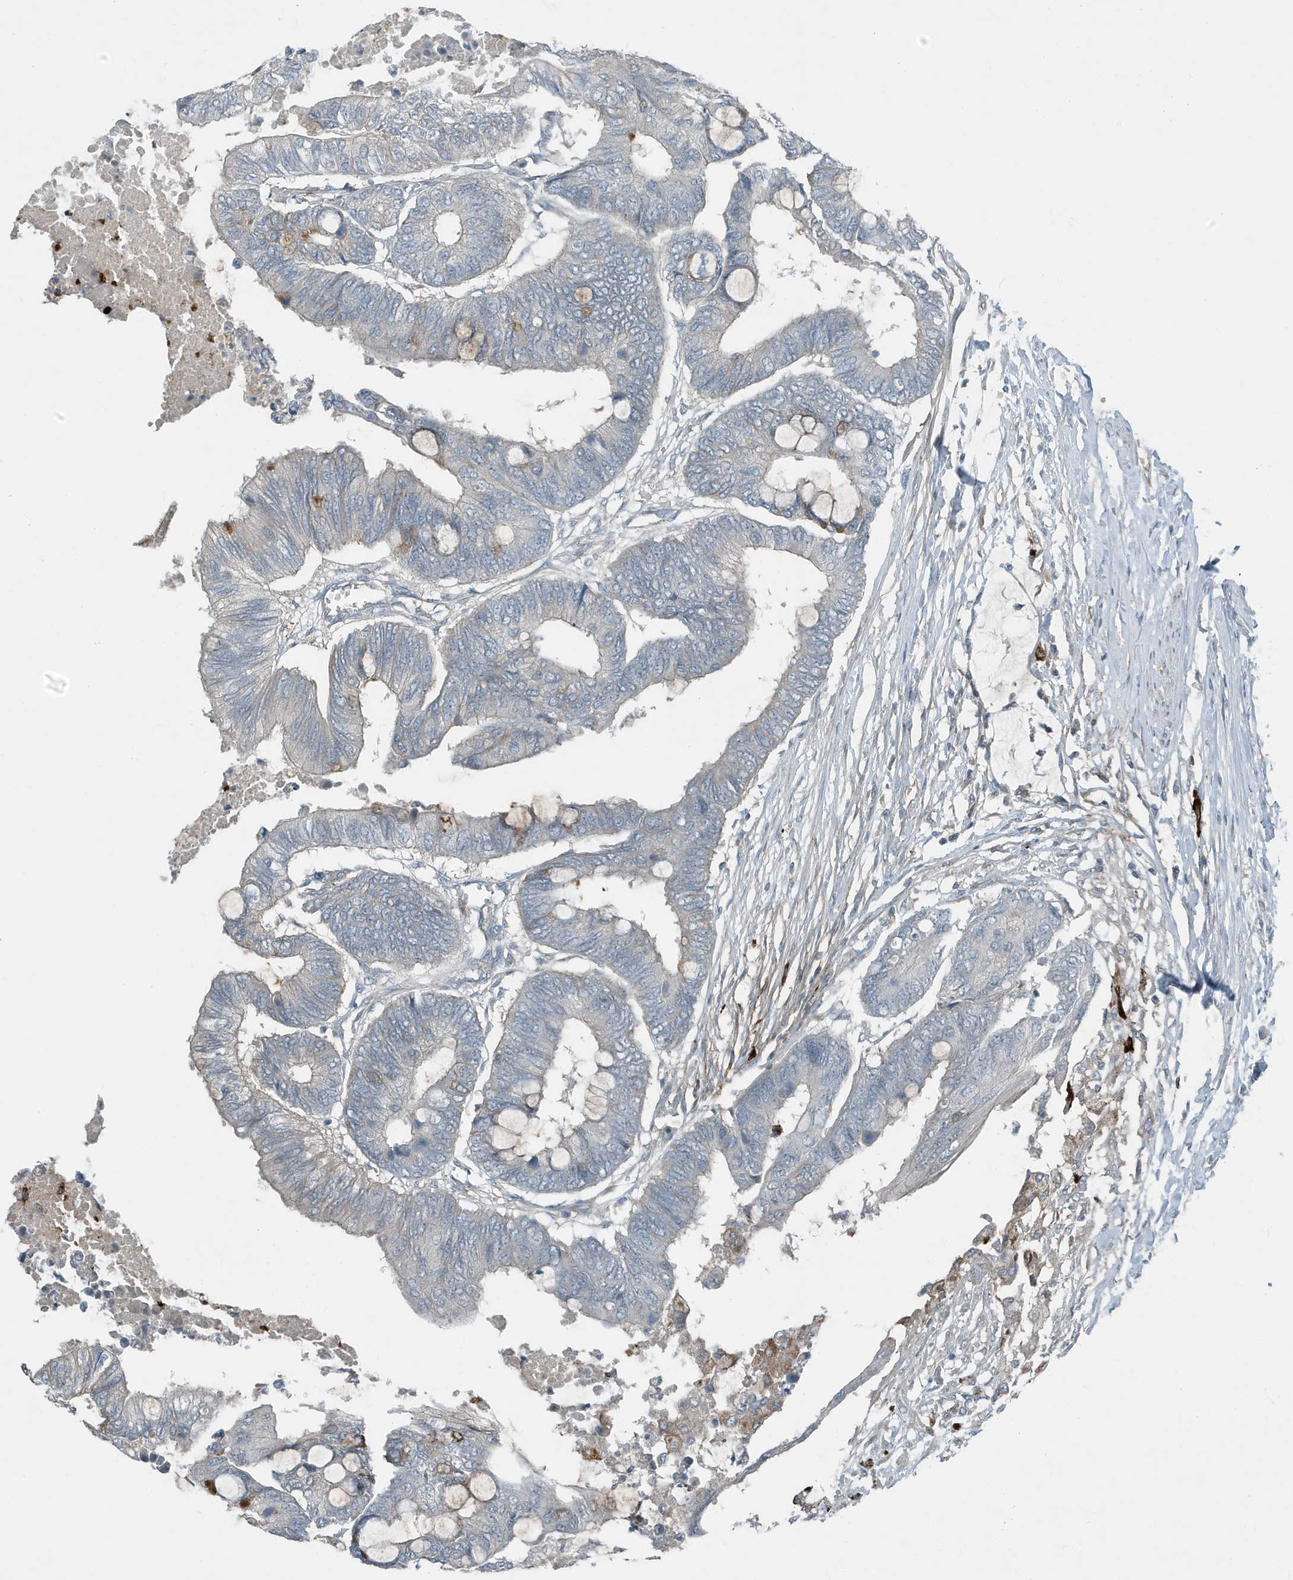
{"staining": {"intensity": "moderate", "quantity": "<25%", "location": "cytoplasmic/membranous"}, "tissue": "colorectal cancer", "cell_type": "Tumor cells", "image_type": "cancer", "snomed": [{"axis": "morphology", "description": "Normal tissue, NOS"}, {"axis": "morphology", "description": "Adenocarcinoma, NOS"}, {"axis": "topography", "description": "Rectum"}, {"axis": "topography", "description": "Peripheral nerve tissue"}], "caption": "Immunohistochemical staining of colorectal adenocarcinoma exhibits low levels of moderate cytoplasmic/membranous protein positivity in approximately <25% of tumor cells.", "gene": "DAPP1", "patient": {"sex": "male", "age": 92}}